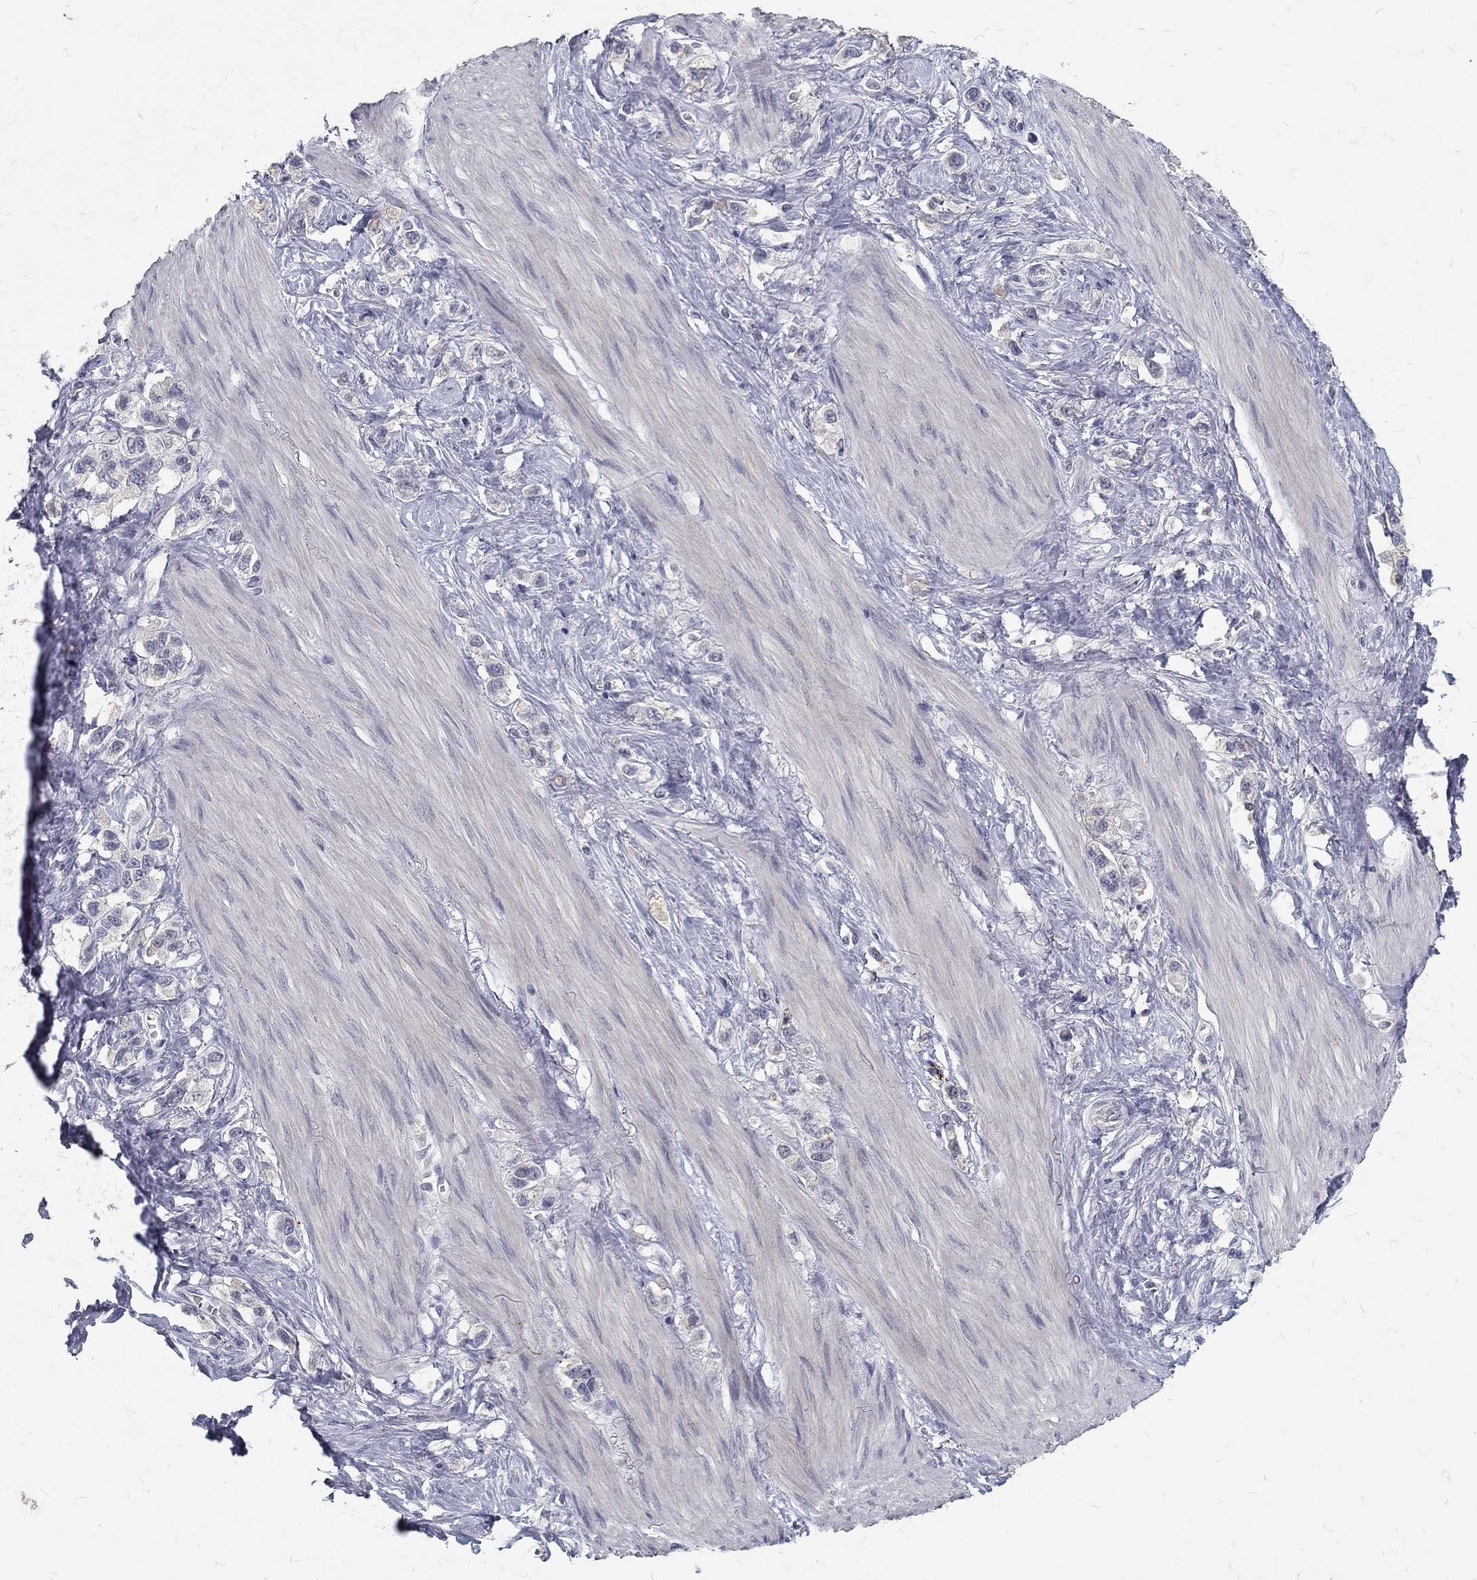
{"staining": {"intensity": "negative", "quantity": "none", "location": "none"}, "tissue": "stomach cancer", "cell_type": "Tumor cells", "image_type": "cancer", "snomed": [{"axis": "morphology", "description": "Normal tissue, NOS"}, {"axis": "morphology", "description": "Adenocarcinoma, NOS"}, {"axis": "morphology", "description": "Adenocarcinoma, High grade"}, {"axis": "topography", "description": "Stomach, upper"}, {"axis": "topography", "description": "Stomach"}], "caption": "DAB immunohistochemical staining of stomach adenocarcinoma displays no significant positivity in tumor cells.", "gene": "NOS1", "patient": {"sex": "female", "age": 65}}